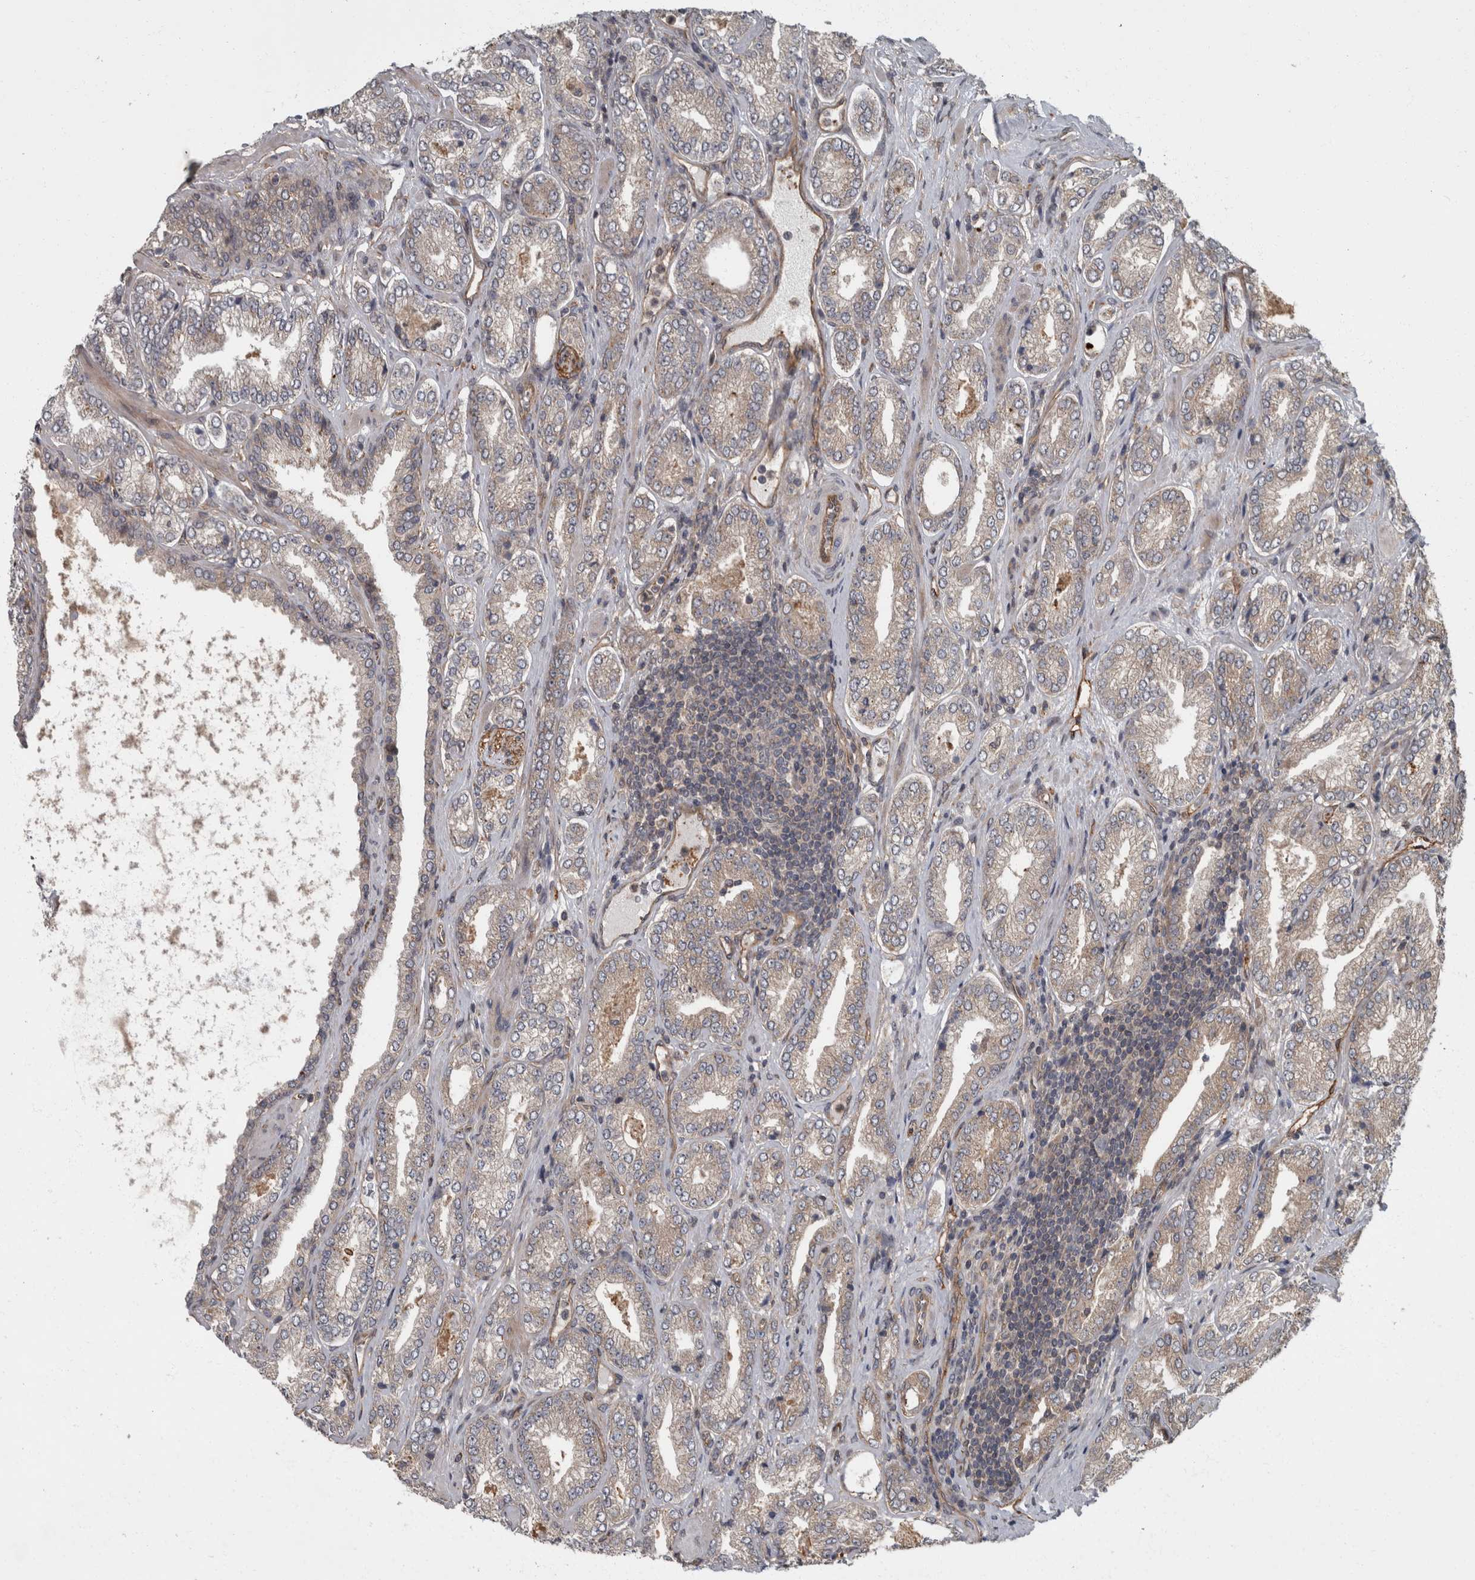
{"staining": {"intensity": "weak", "quantity": "25%-75%", "location": "cytoplasmic/membranous"}, "tissue": "prostate cancer", "cell_type": "Tumor cells", "image_type": "cancer", "snomed": [{"axis": "morphology", "description": "Adenocarcinoma, Low grade"}, {"axis": "topography", "description": "Prostate"}], "caption": "Weak cytoplasmic/membranous expression for a protein is present in approximately 25%-75% of tumor cells of prostate cancer (adenocarcinoma (low-grade)) using immunohistochemistry (IHC).", "gene": "VEGFD", "patient": {"sex": "male", "age": 62}}